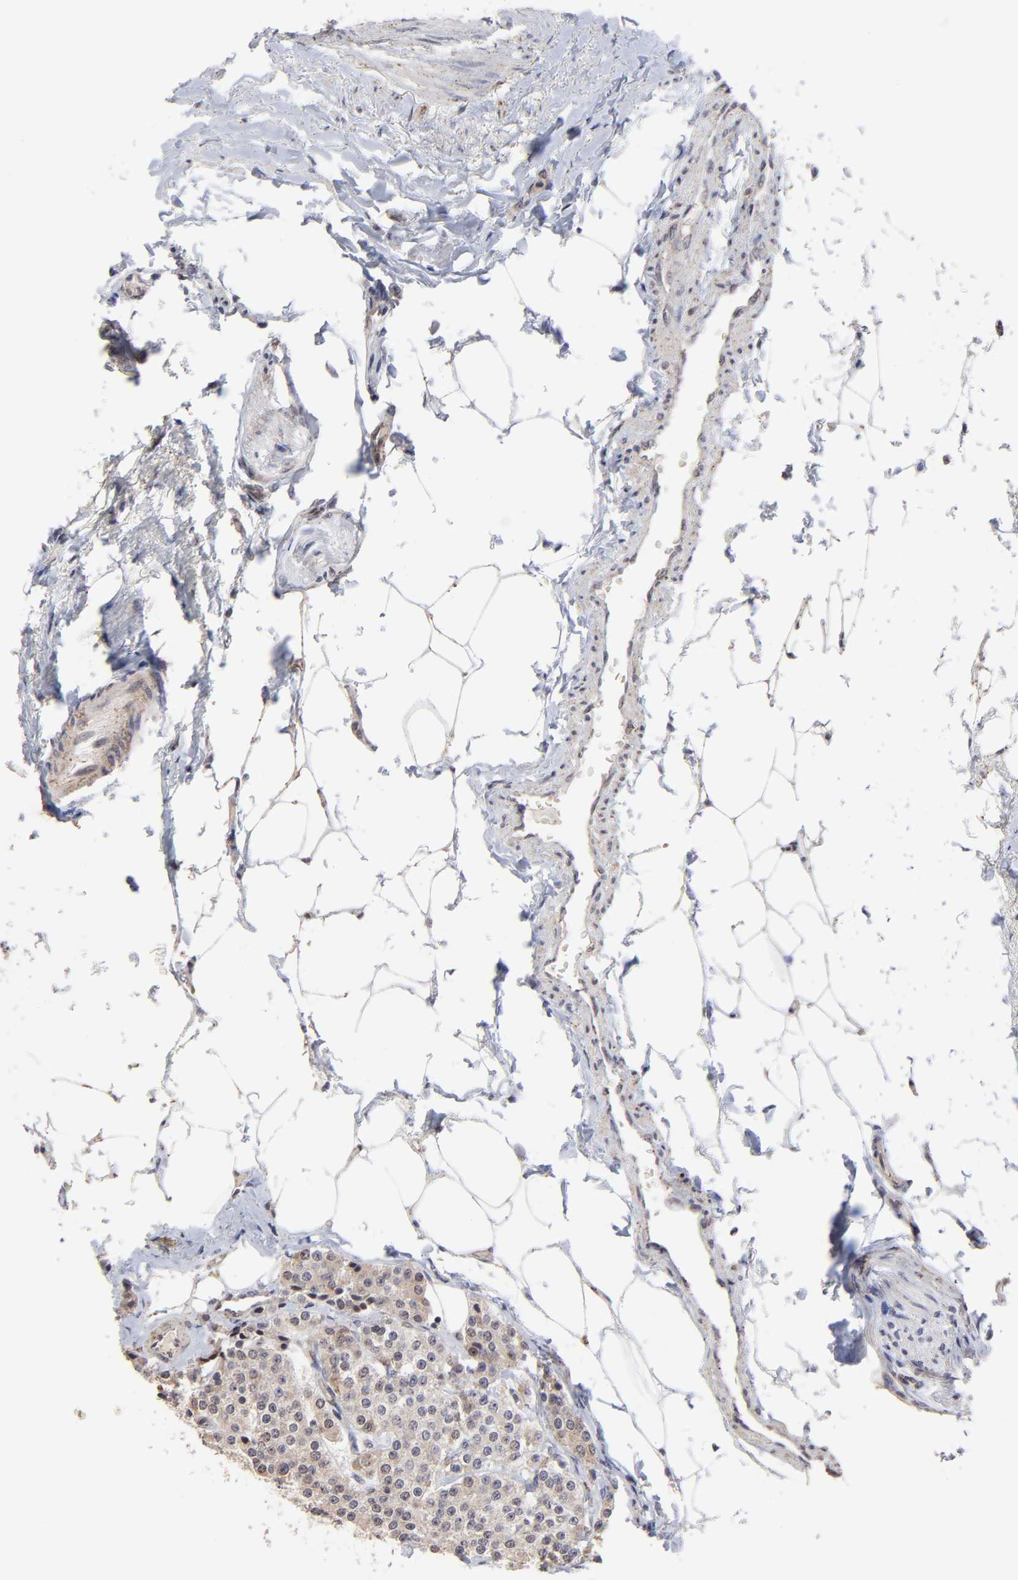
{"staining": {"intensity": "weak", "quantity": "<25%", "location": "cytoplasmic/membranous"}, "tissue": "carcinoid", "cell_type": "Tumor cells", "image_type": "cancer", "snomed": [{"axis": "morphology", "description": "Carcinoid, malignant, NOS"}, {"axis": "topography", "description": "Colon"}], "caption": "A high-resolution micrograph shows immunohistochemistry (IHC) staining of carcinoid, which exhibits no significant expression in tumor cells.", "gene": "ZNF419", "patient": {"sex": "female", "age": 61}}